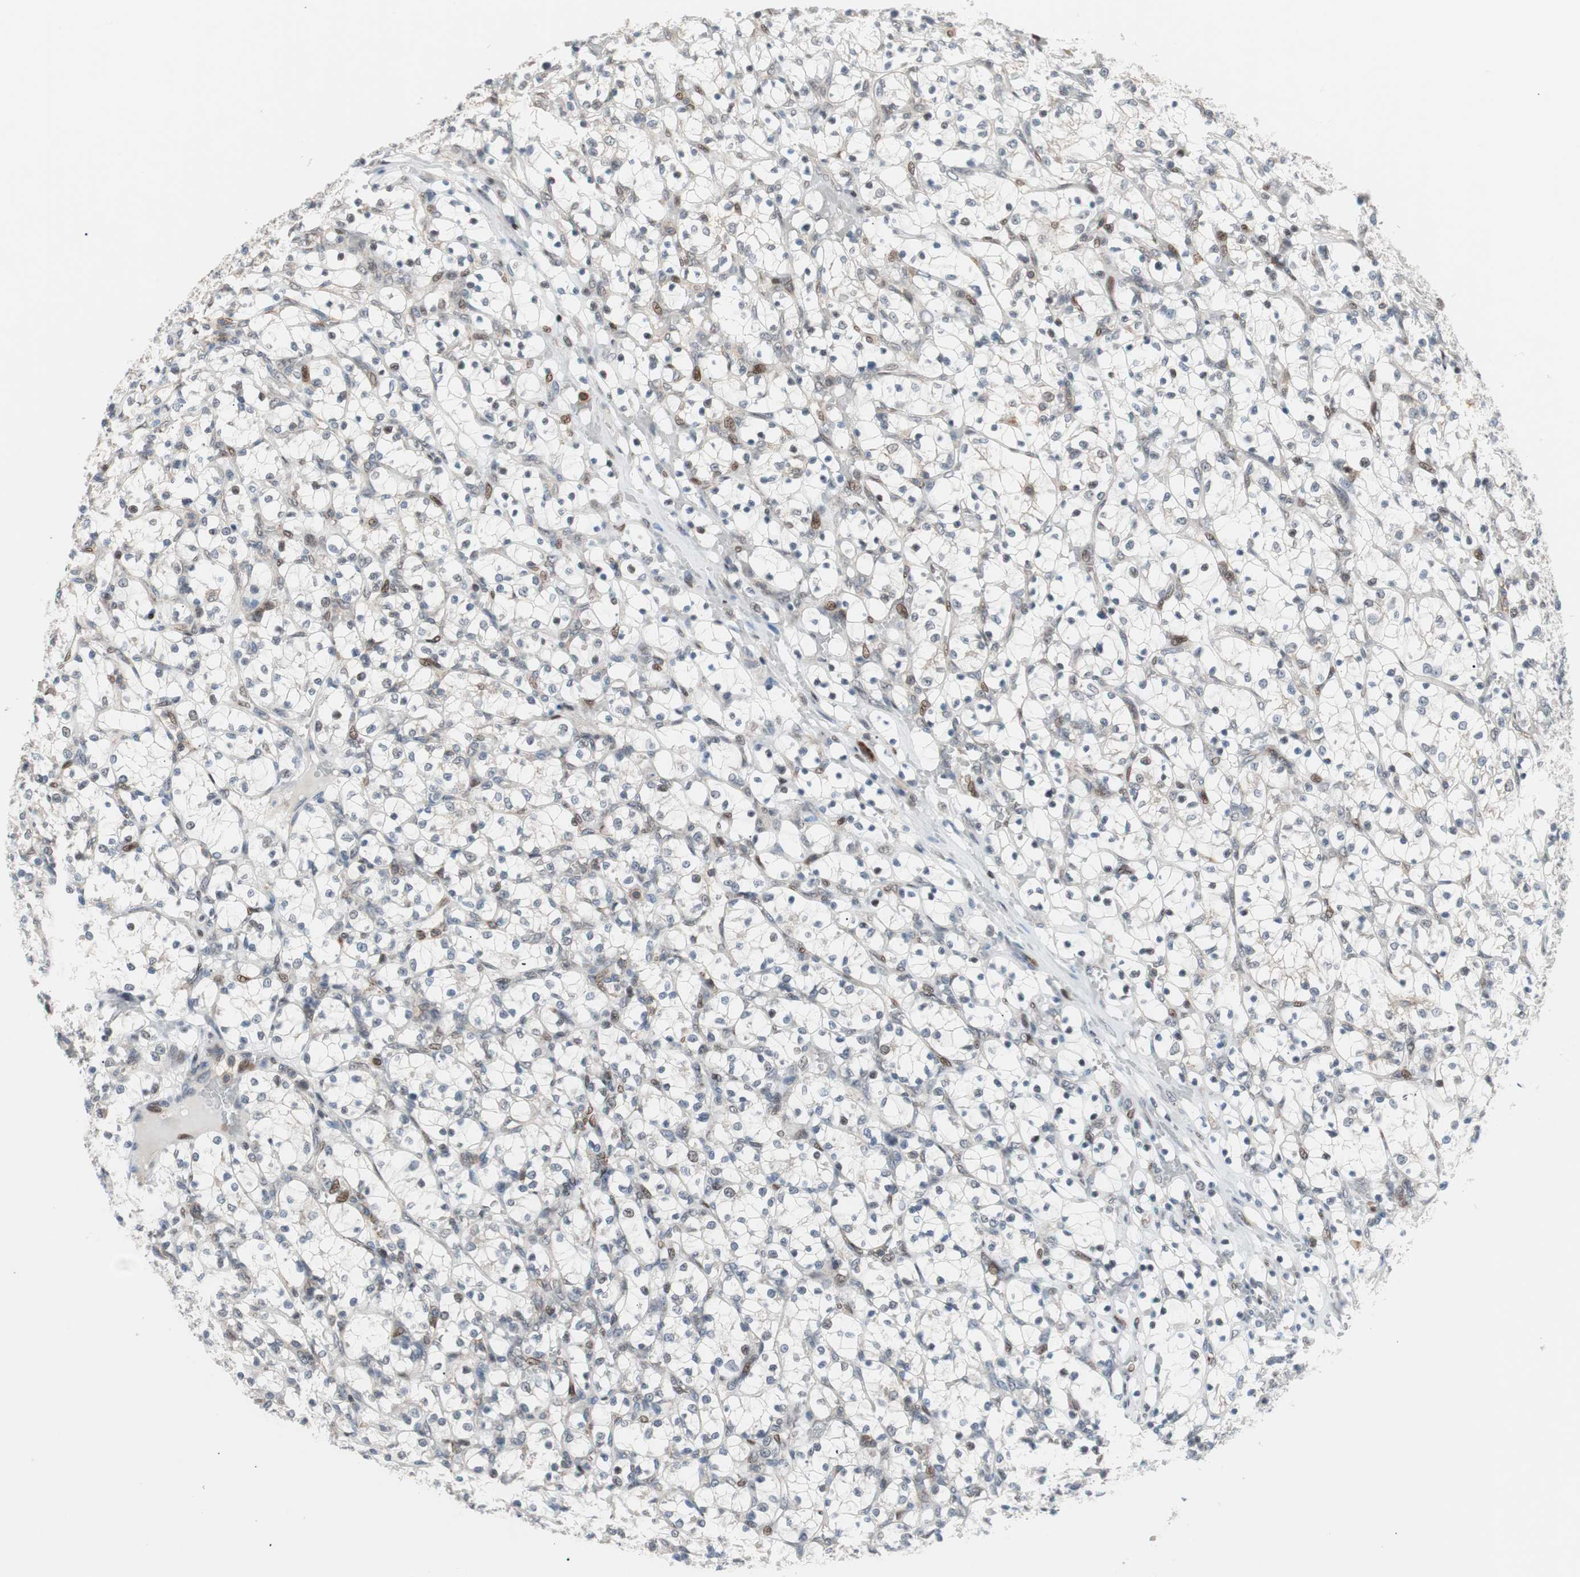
{"staining": {"intensity": "negative", "quantity": "none", "location": "none"}, "tissue": "renal cancer", "cell_type": "Tumor cells", "image_type": "cancer", "snomed": [{"axis": "morphology", "description": "Adenocarcinoma, NOS"}, {"axis": "topography", "description": "Kidney"}], "caption": "The photomicrograph reveals no significant staining in tumor cells of adenocarcinoma (renal).", "gene": "POLH", "patient": {"sex": "female", "age": 69}}